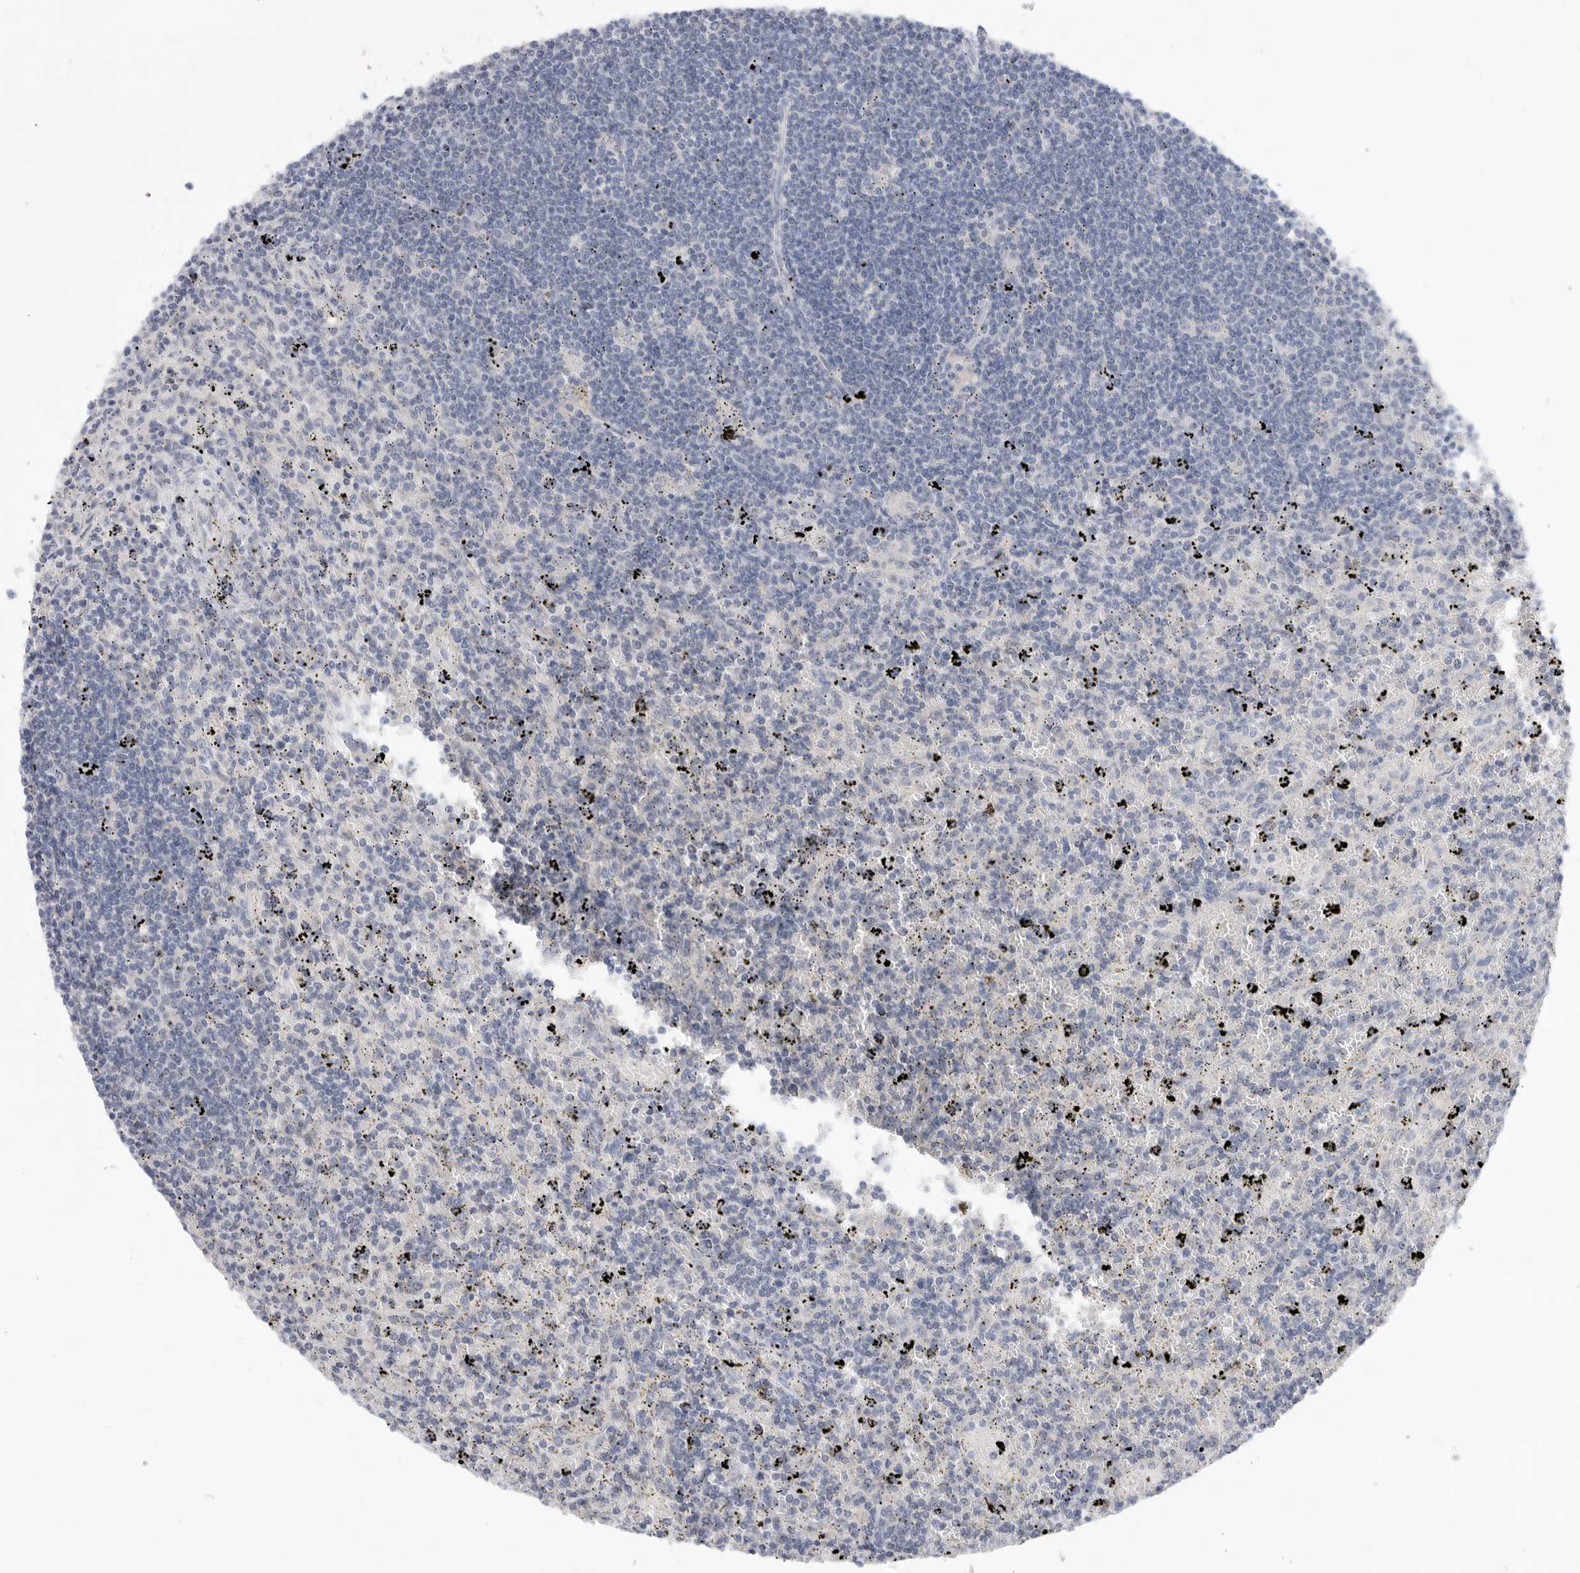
{"staining": {"intensity": "negative", "quantity": "none", "location": "none"}, "tissue": "lymphoma", "cell_type": "Tumor cells", "image_type": "cancer", "snomed": [{"axis": "morphology", "description": "Malignant lymphoma, non-Hodgkin's type, Low grade"}, {"axis": "topography", "description": "Spleen"}], "caption": "Immunohistochemistry (IHC) photomicrograph of human malignant lymphoma, non-Hodgkin's type (low-grade) stained for a protein (brown), which displays no expression in tumor cells. (Stains: DAB immunohistochemistry with hematoxylin counter stain, Microscopy: brightfield microscopy at high magnification).", "gene": "MTFR1L", "patient": {"sex": "male", "age": 76}}